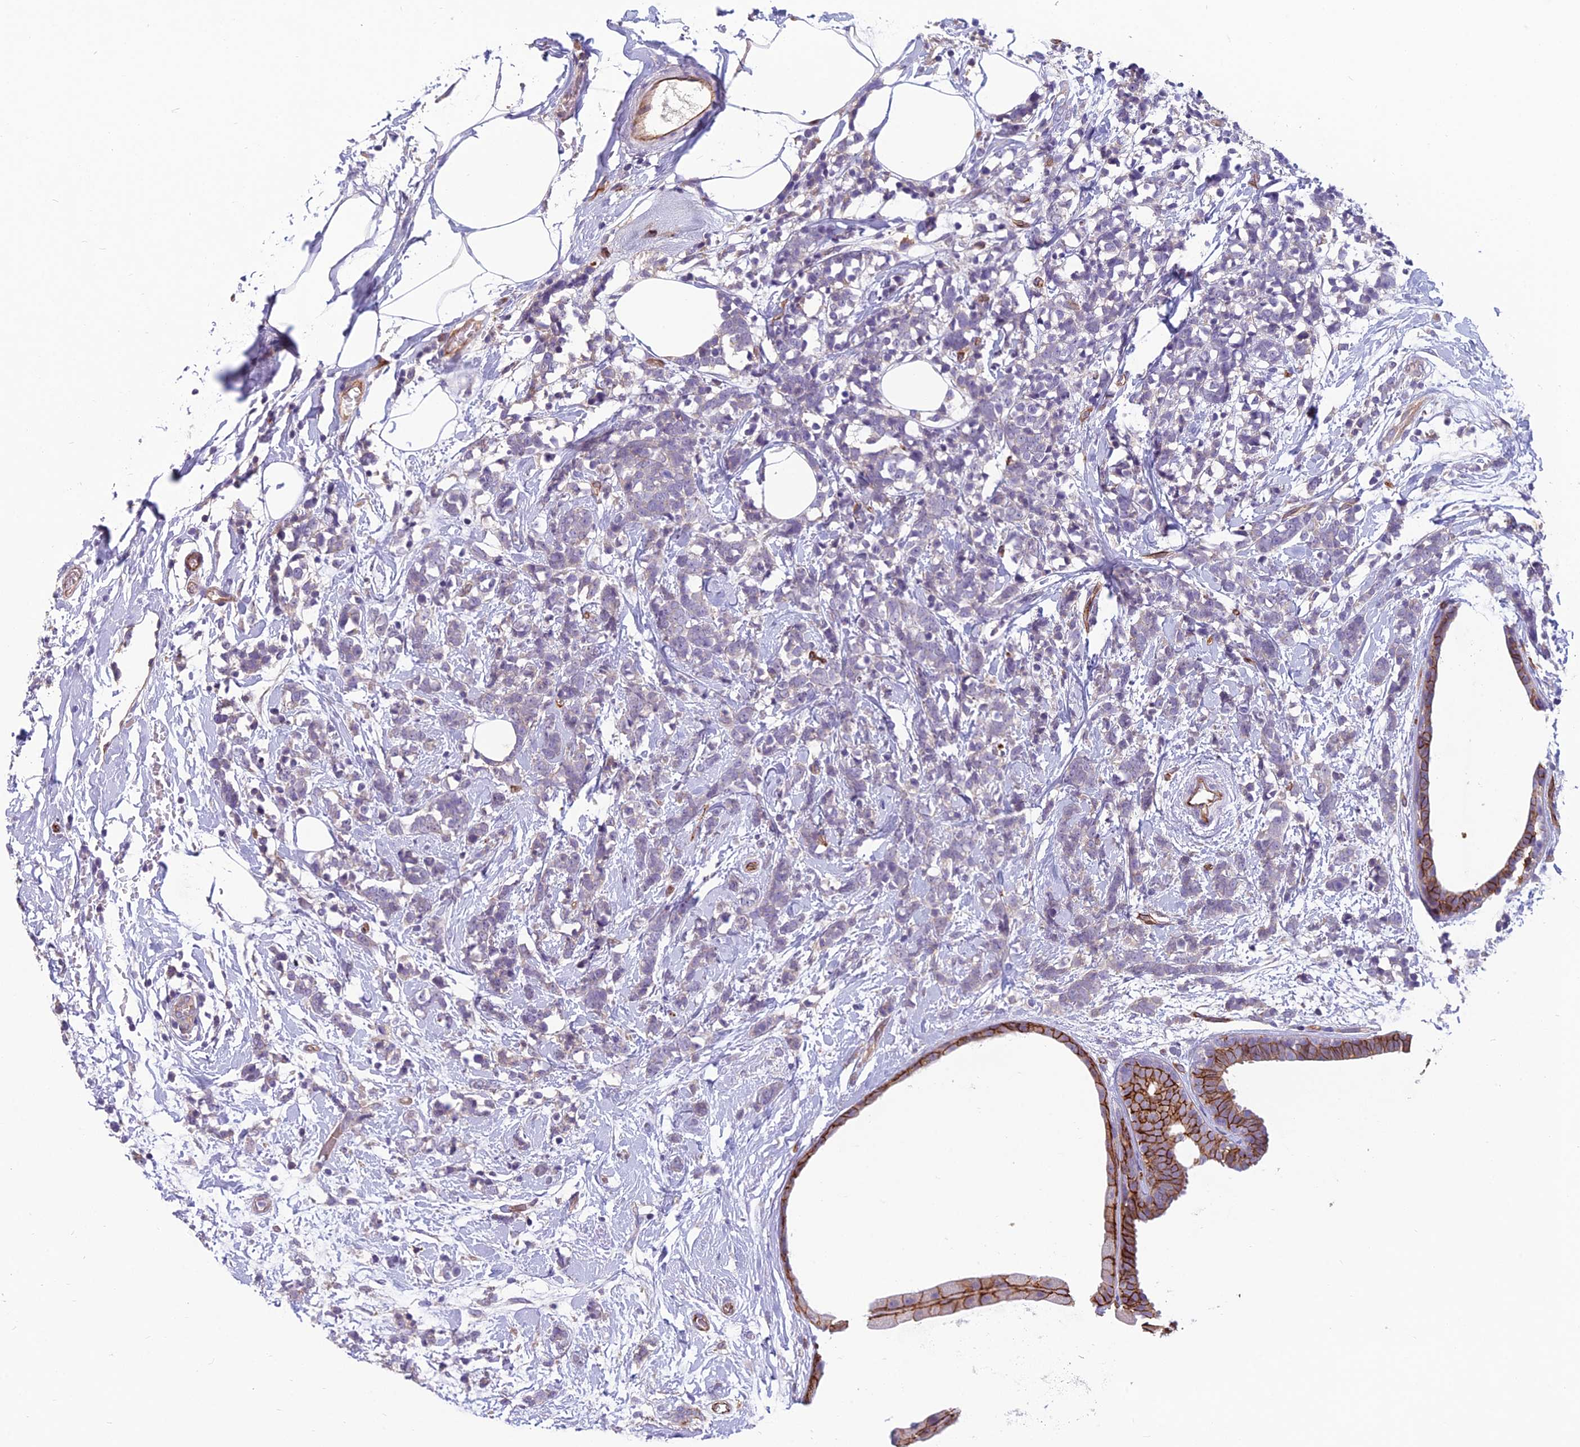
{"staining": {"intensity": "negative", "quantity": "none", "location": "none"}, "tissue": "breast cancer", "cell_type": "Tumor cells", "image_type": "cancer", "snomed": [{"axis": "morphology", "description": "Lobular carcinoma"}, {"axis": "topography", "description": "Breast"}], "caption": "A micrograph of breast cancer stained for a protein demonstrates no brown staining in tumor cells.", "gene": "TSPAN15", "patient": {"sex": "female", "age": 58}}